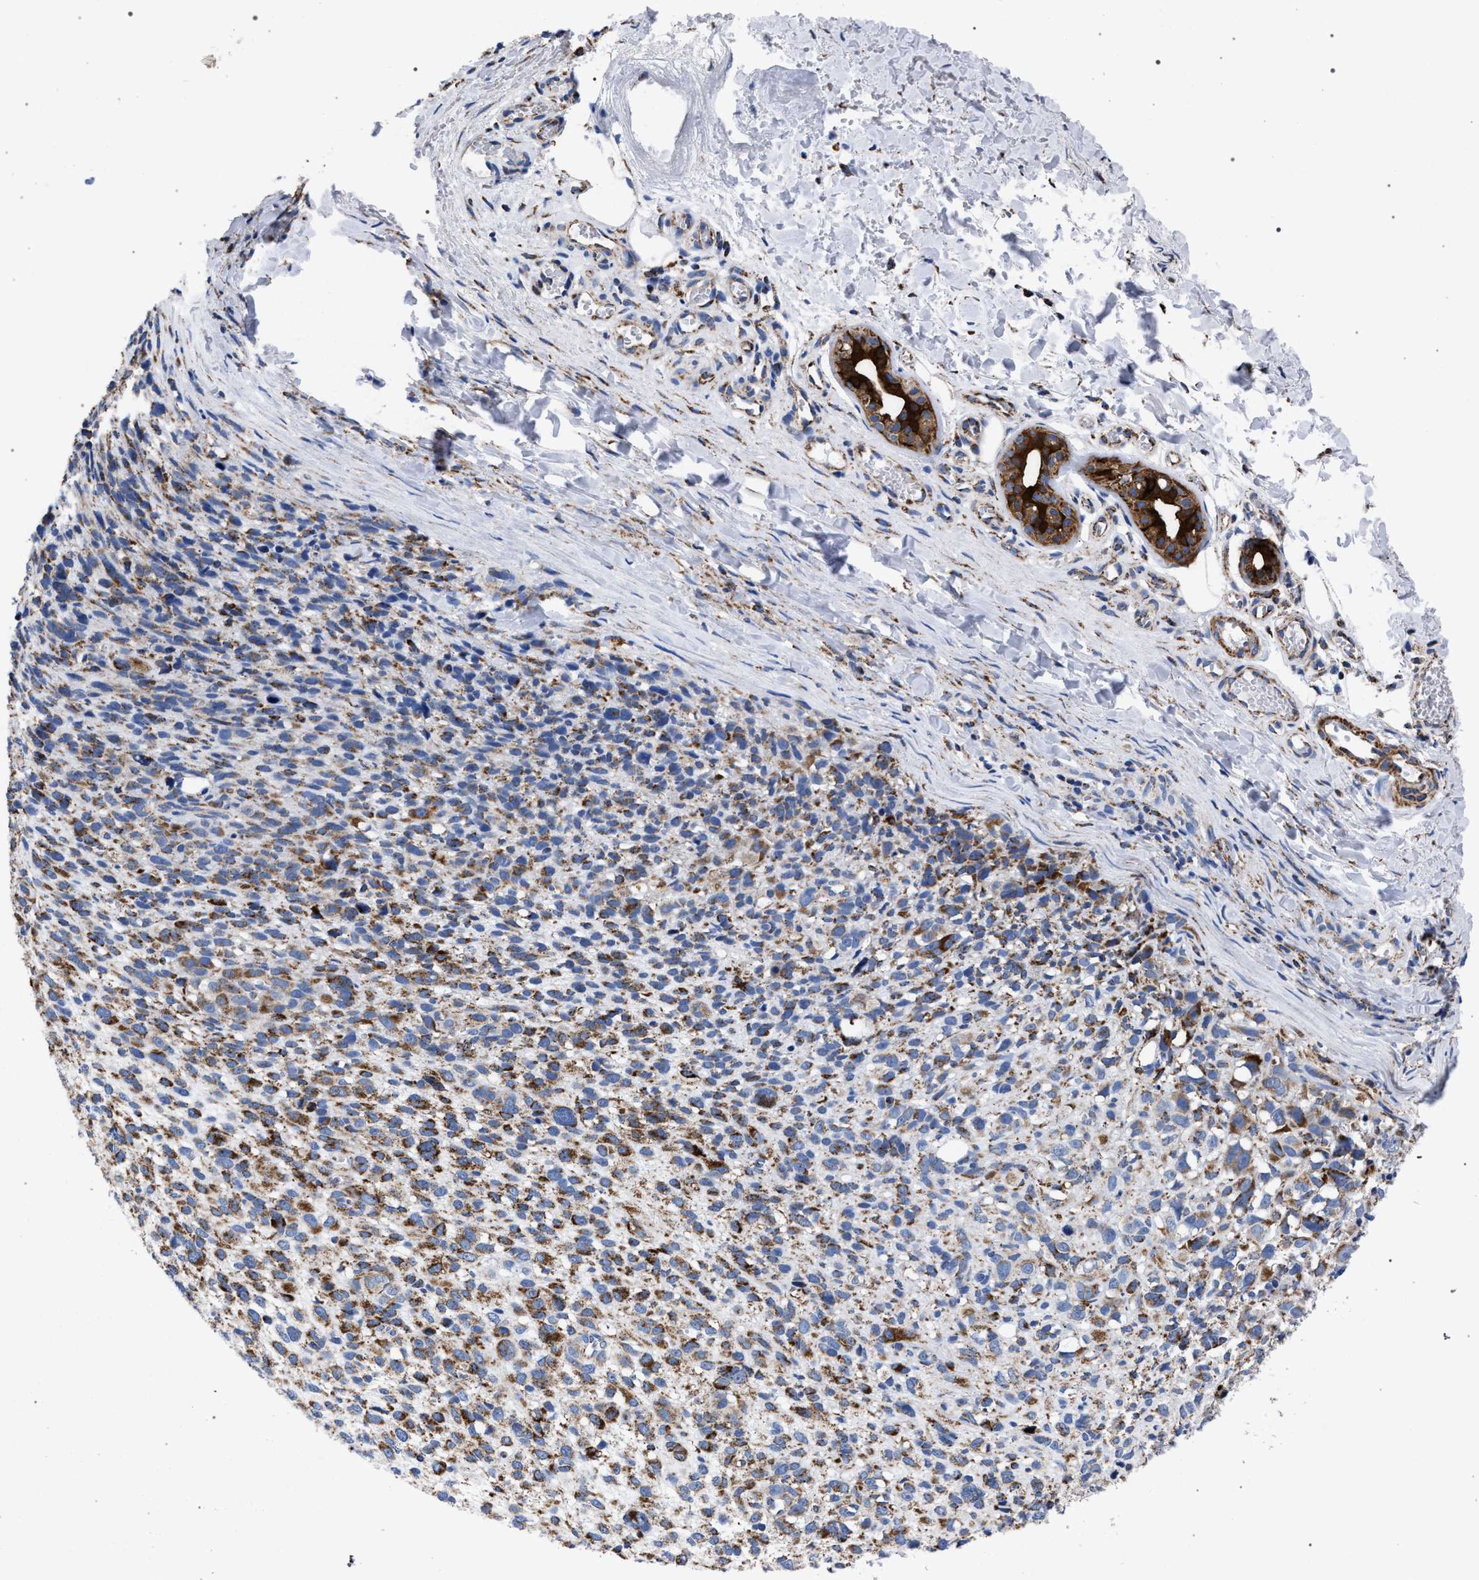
{"staining": {"intensity": "moderate", "quantity": ">75%", "location": "cytoplasmic/membranous"}, "tissue": "melanoma", "cell_type": "Tumor cells", "image_type": "cancer", "snomed": [{"axis": "morphology", "description": "Malignant melanoma, NOS"}, {"axis": "topography", "description": "Skin"}], "caption": "Immunohistochemistry (IHC) image of melanoma stained for a protein (brown), which shows medium levels of moderate cytoplasmic/membranous expression in about >75% of tumor cells.", "gene": "ACADS", "patient": {"sex": "female", "age": 55}}